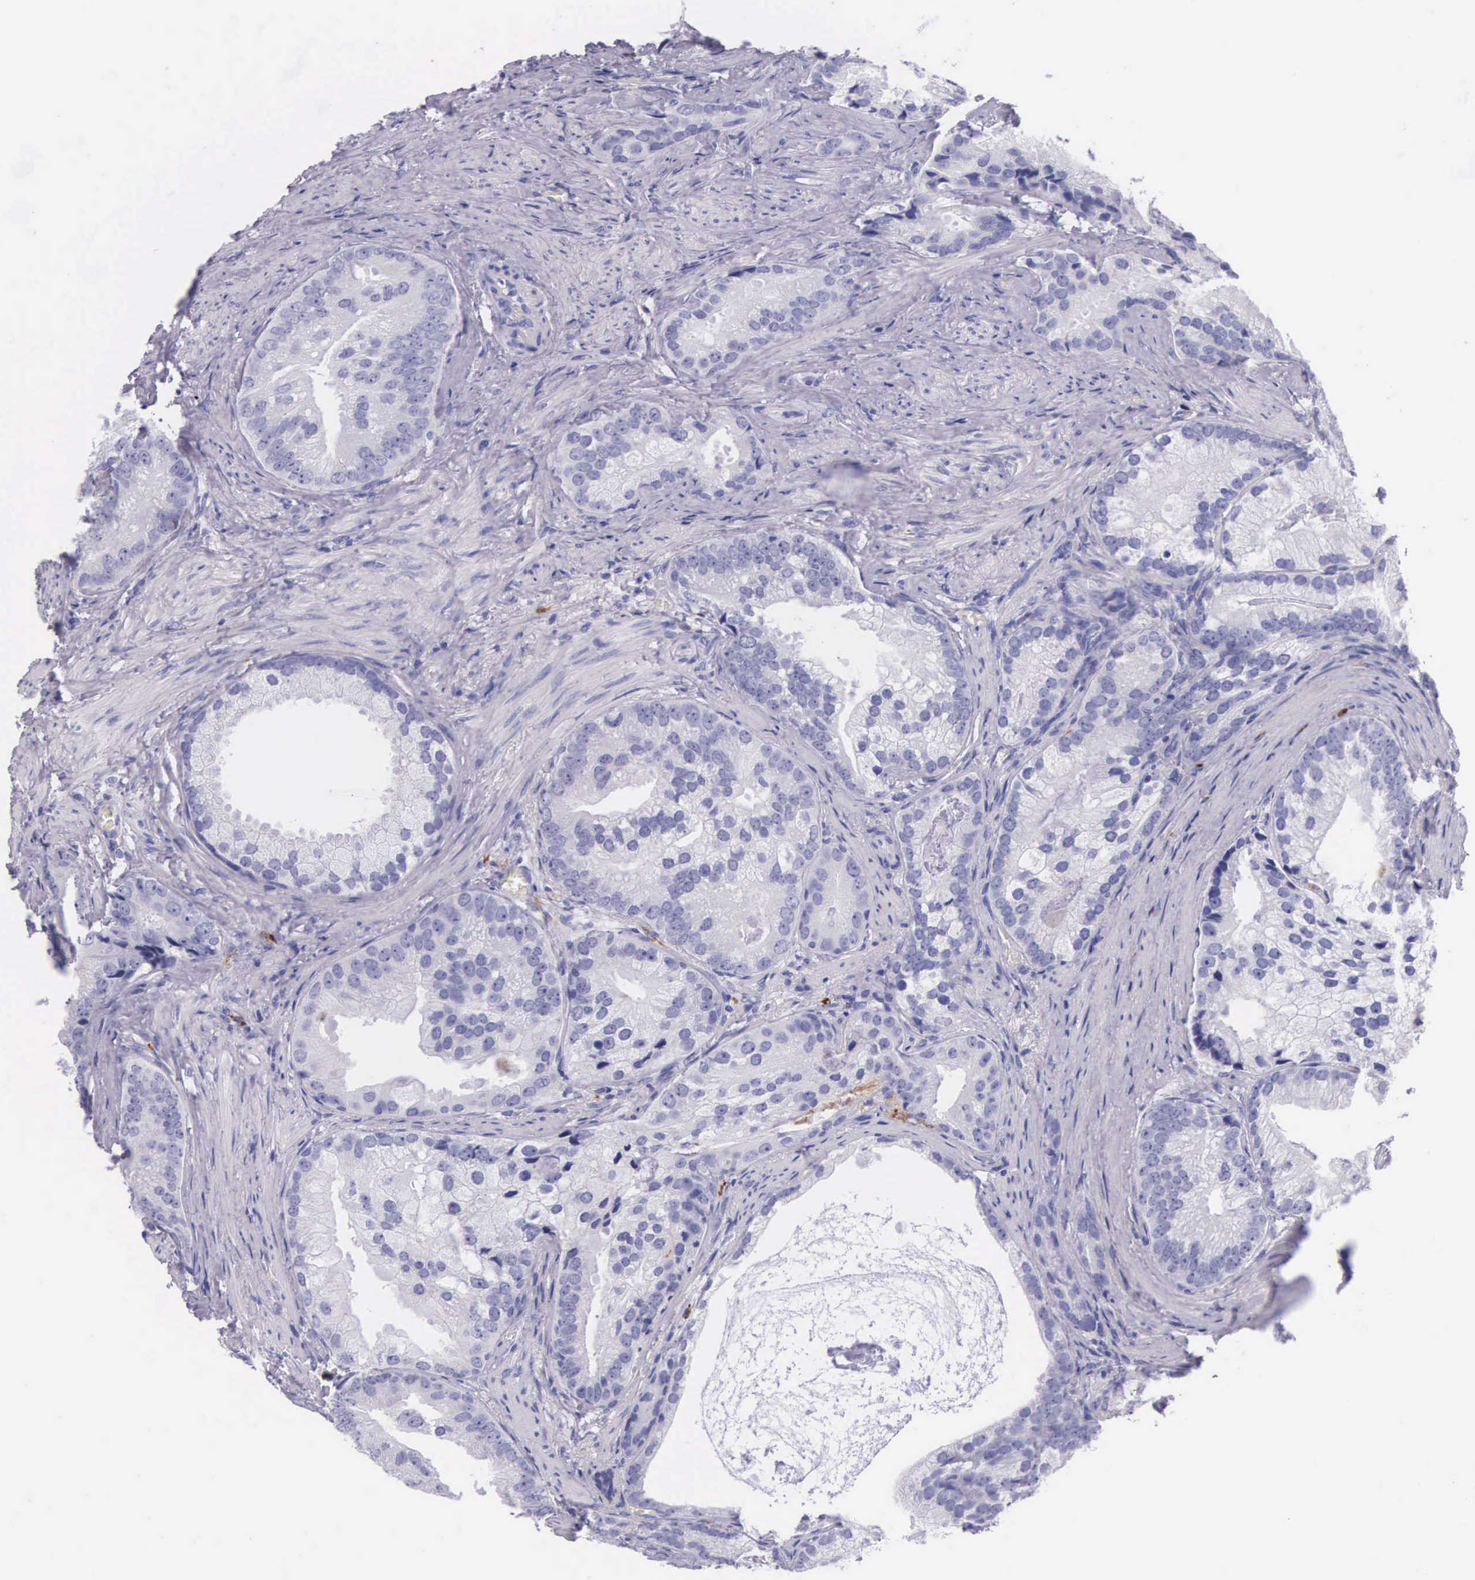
{"staining": {"intensity": "negative", "quantity": "none", "location": "none"}, "tissue": "prostate cancer", "cell_type": "Tumor cells", "image_type": "cancer", "snomed": [{"axis": "morphology", "description": "Adenocarcinoma, Low grade"}, {"axis": "topography", "description": "Prostate"}], "caption": "Photomicrograph shows no protein positivity in tumor cells of prostate cancer (adenocarcinoma (low-grade)) tissue.", "gene": "FCN1", "patient": {"sex": "male", "age": 71}}